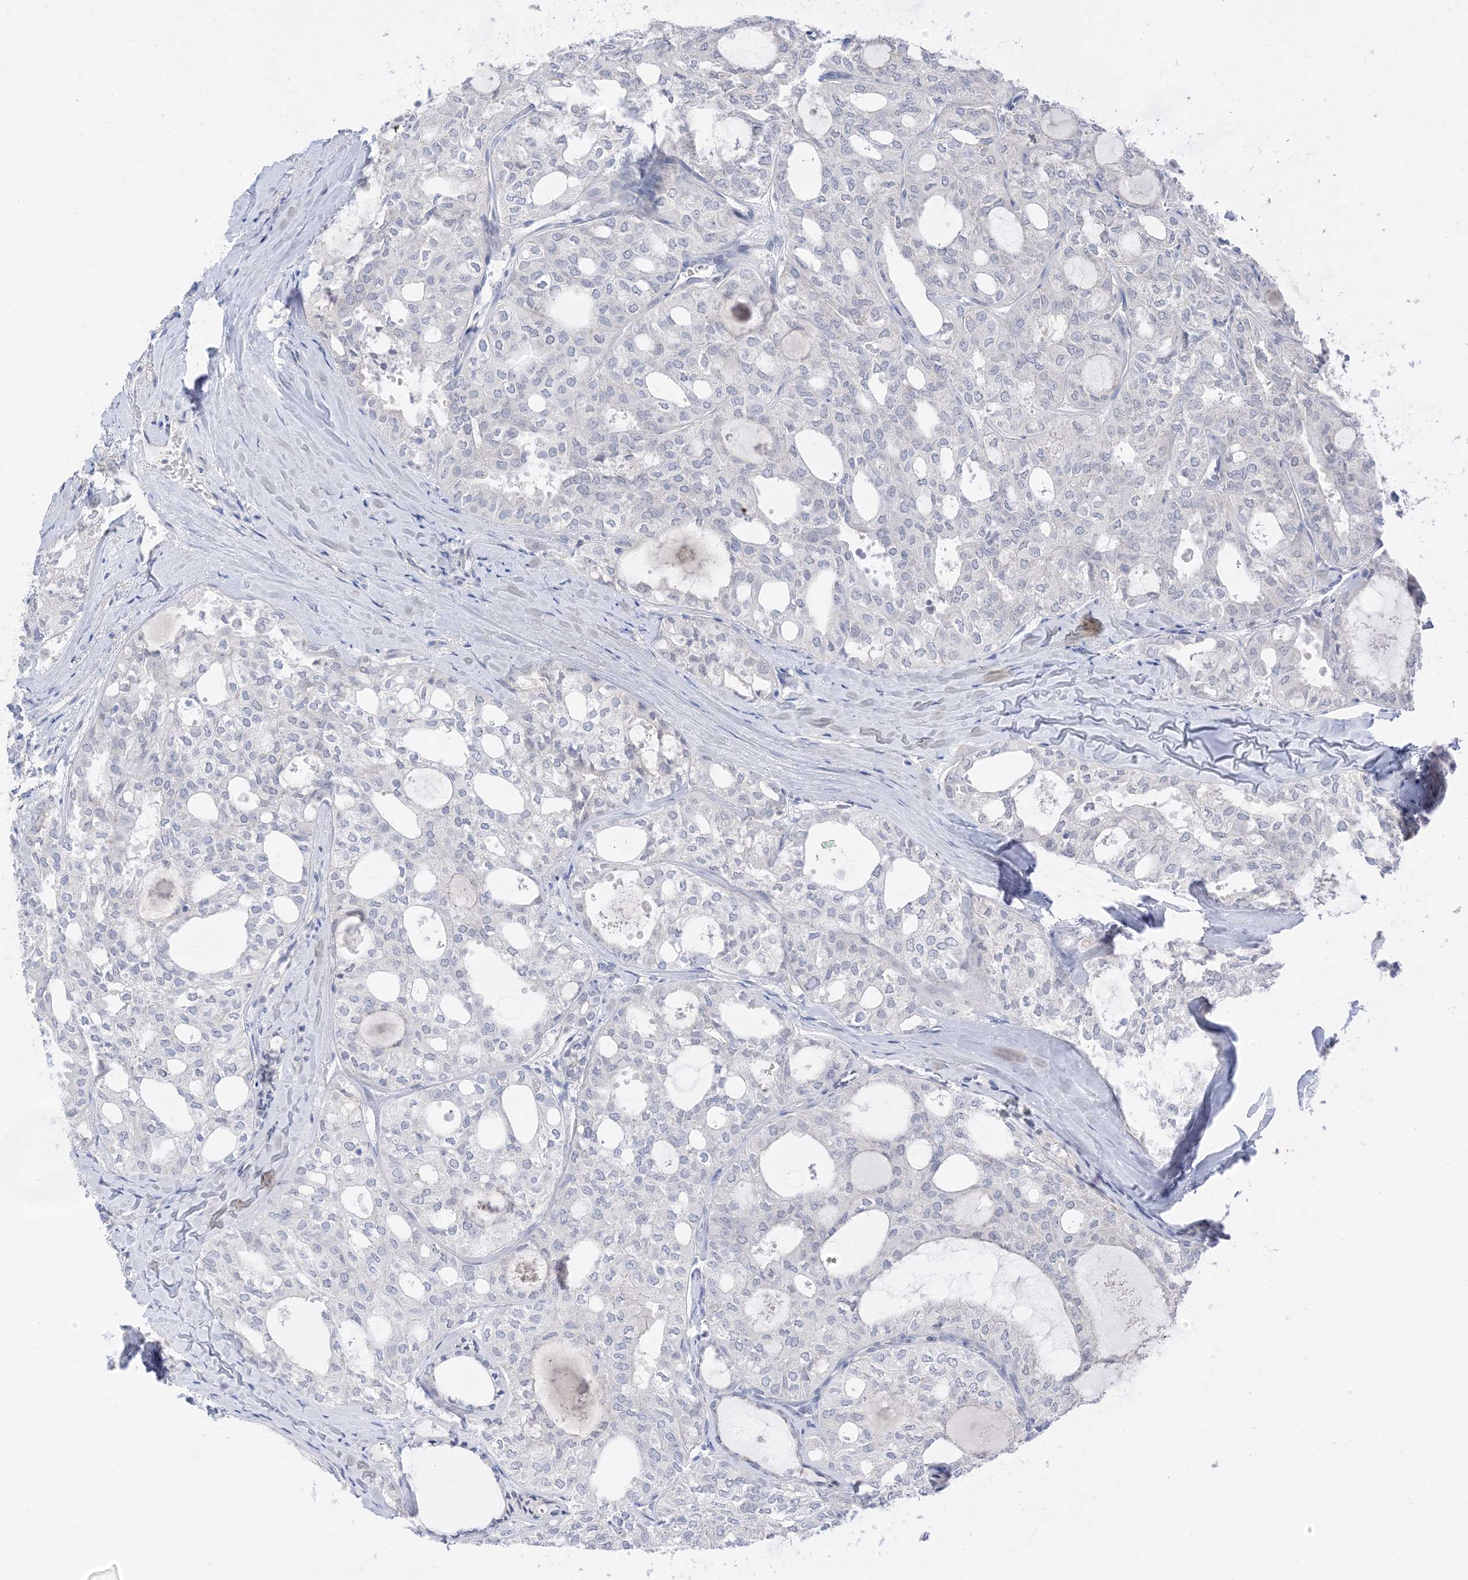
{"staining": {"intensity": "negative", "quantity": "none", "location": "none"}, "tissue": "thyroid cancer", "cell_type": "Tumor cells", "image_type": "cancer", "snomed": [{"axis": "morphology", "description": "Follicular adenoma carcinoma, NOS"}, {"axis": "topography", "description": "Thyroid gland"}], "caption": "Protein analysis of thyroid follicular adenoma carcinoma displays no significant expression in tumor cells.", "gene": "IL36B", "patient": {"sex": "male", "age": 75}}